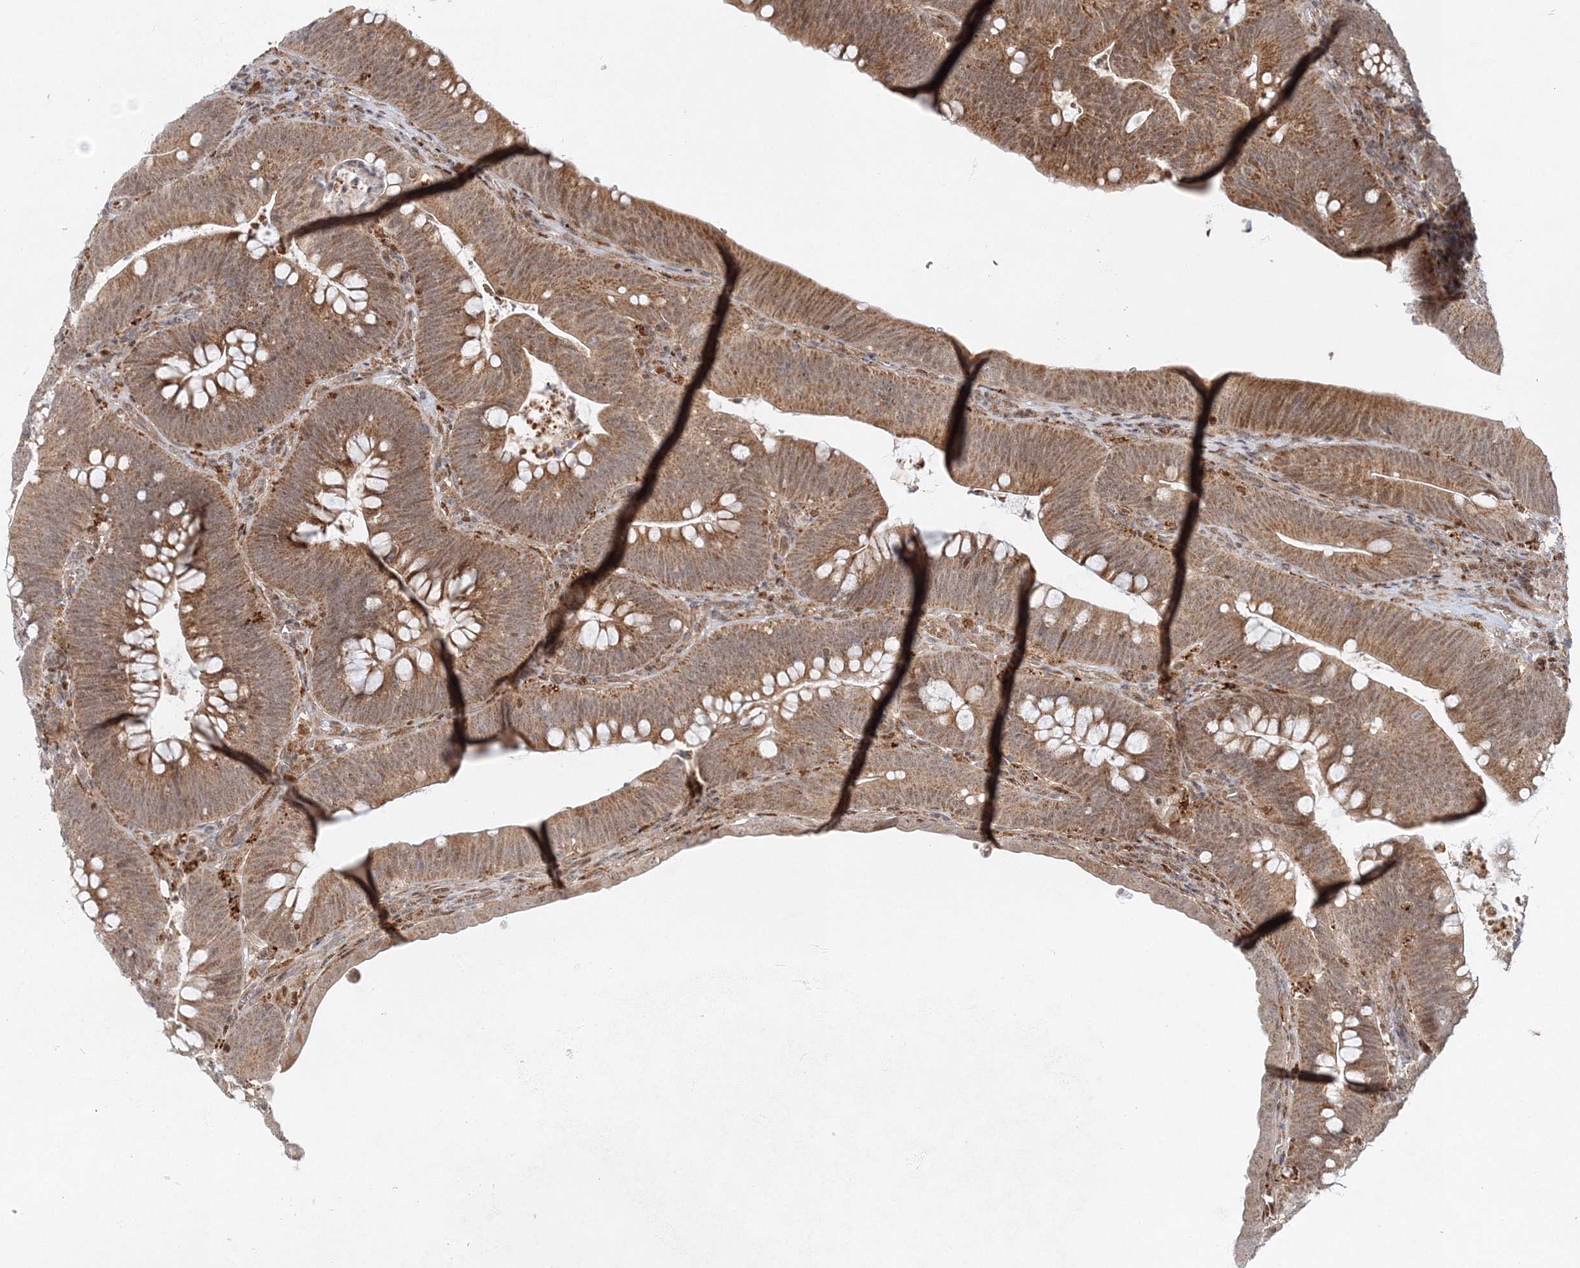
{"staining": {"intensity": "moderate", "quantity": ">75%", "location": "cytoplasmic/membranous"}, "tissue": "colorectal cancer", "cell_type": "Tumor cells", "image_type": "cancer", "snomed": [{"axis": "morphology", "description": "Normal tissue, NOS"}, {"axis": "topography", "description": "Colon"}], "caption": "IHC (DAB (3,3'-diaminobenzidine)) staining of colorectal cancer displays moderate cytoplasmic/membranous protein expression in approximately >75% of tumor cells.", "gene": "RAB11FIP2", "patient": {"sex": "female", "age": 82}}